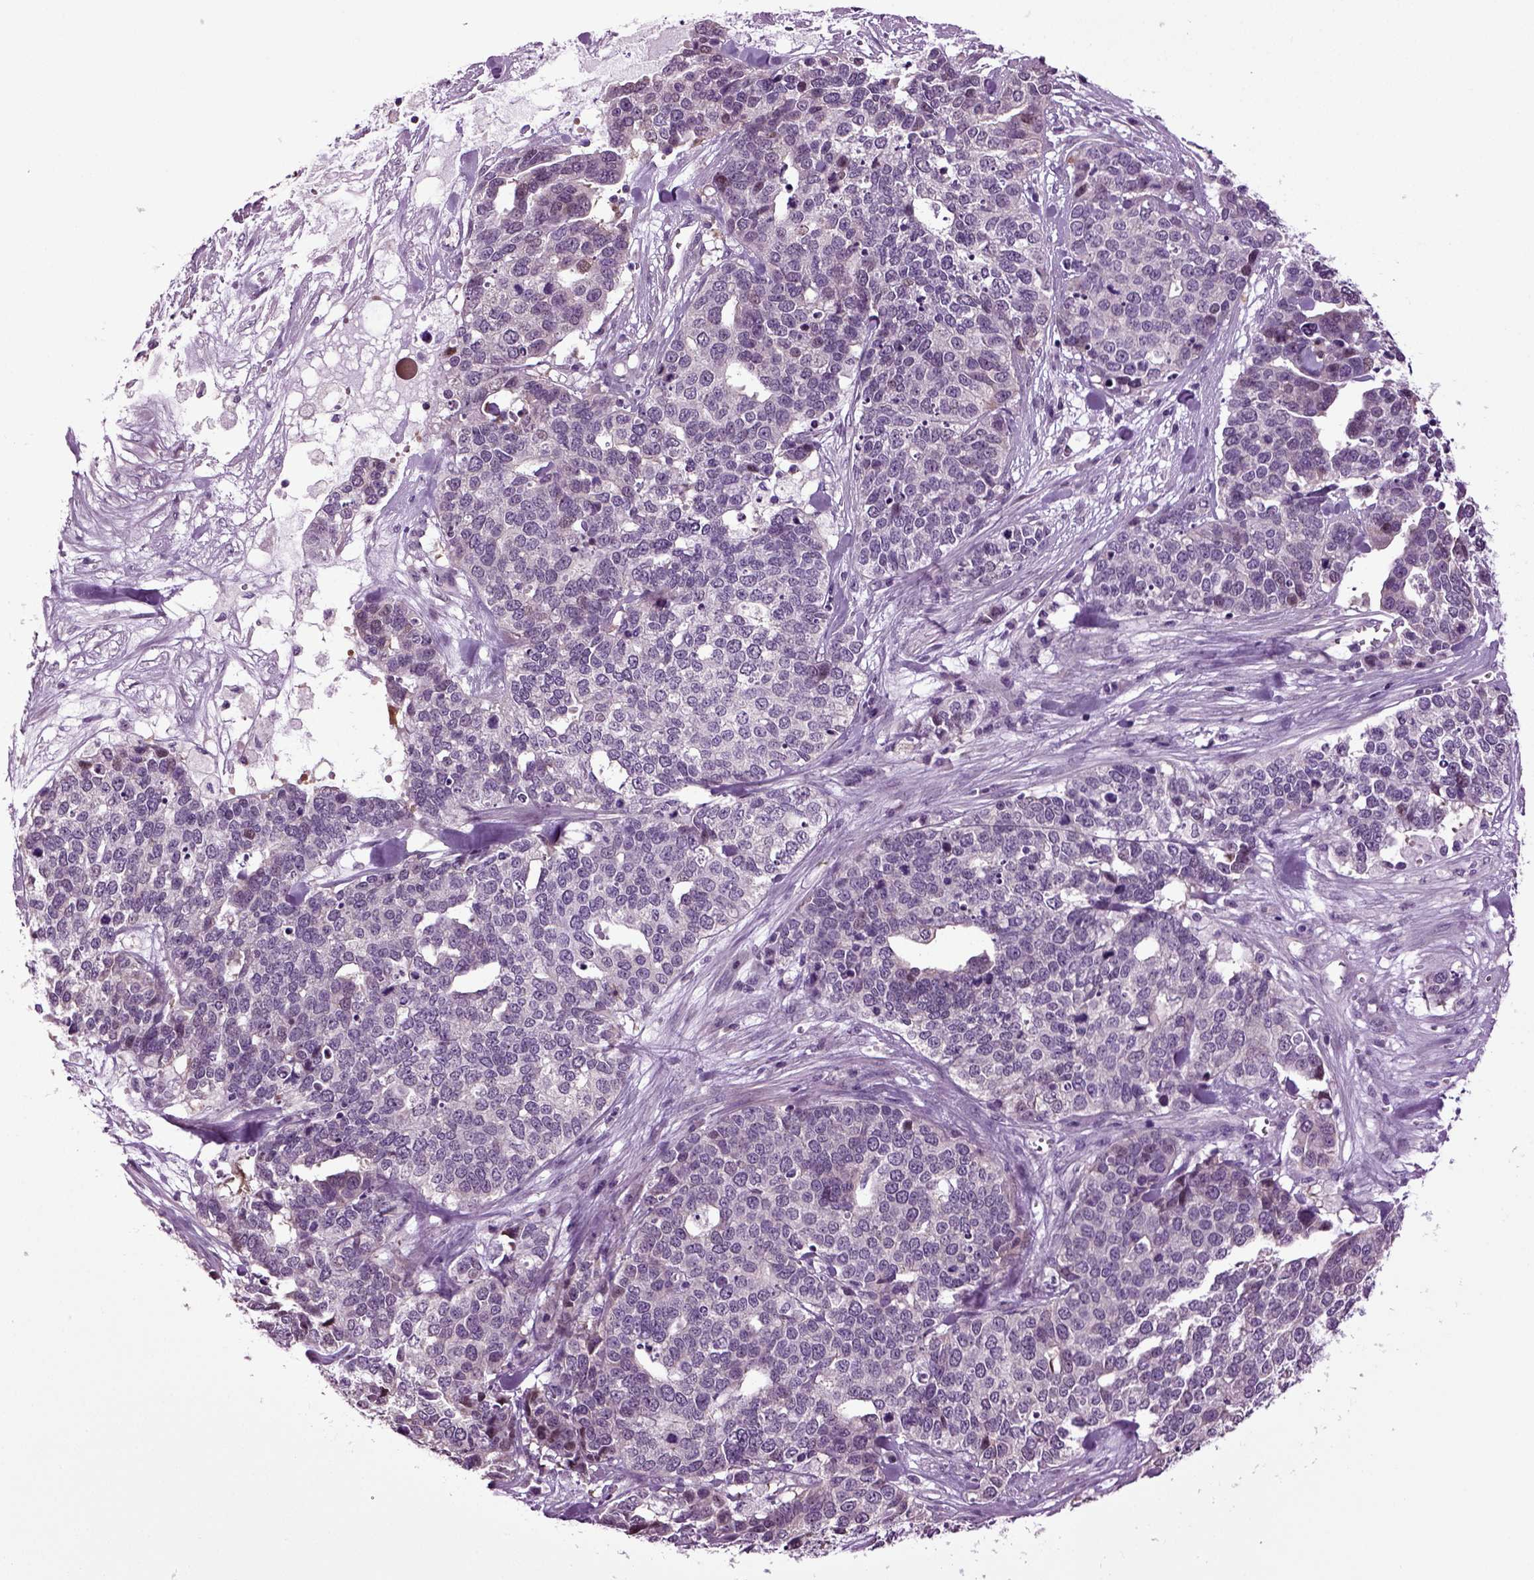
{"staining": {"intensity": "negative", "quantity": "none", "location": "none"}, "tissue": "ovarian cancer", "cell_type": "Tumor cells", "image_type": "cancer", "snomed": [{"axis": "morphology", "description": "Carcinoma, endometroid"}, {"axis": "topography", "description": "Ovary"}], "caption": "Micrograph shows no protein expression in tumor cells of ovarian cancer (endometroid carcinoma) tissue.", "gene": "PLCH2", "patient": {"sex": "female", "age": 65}}